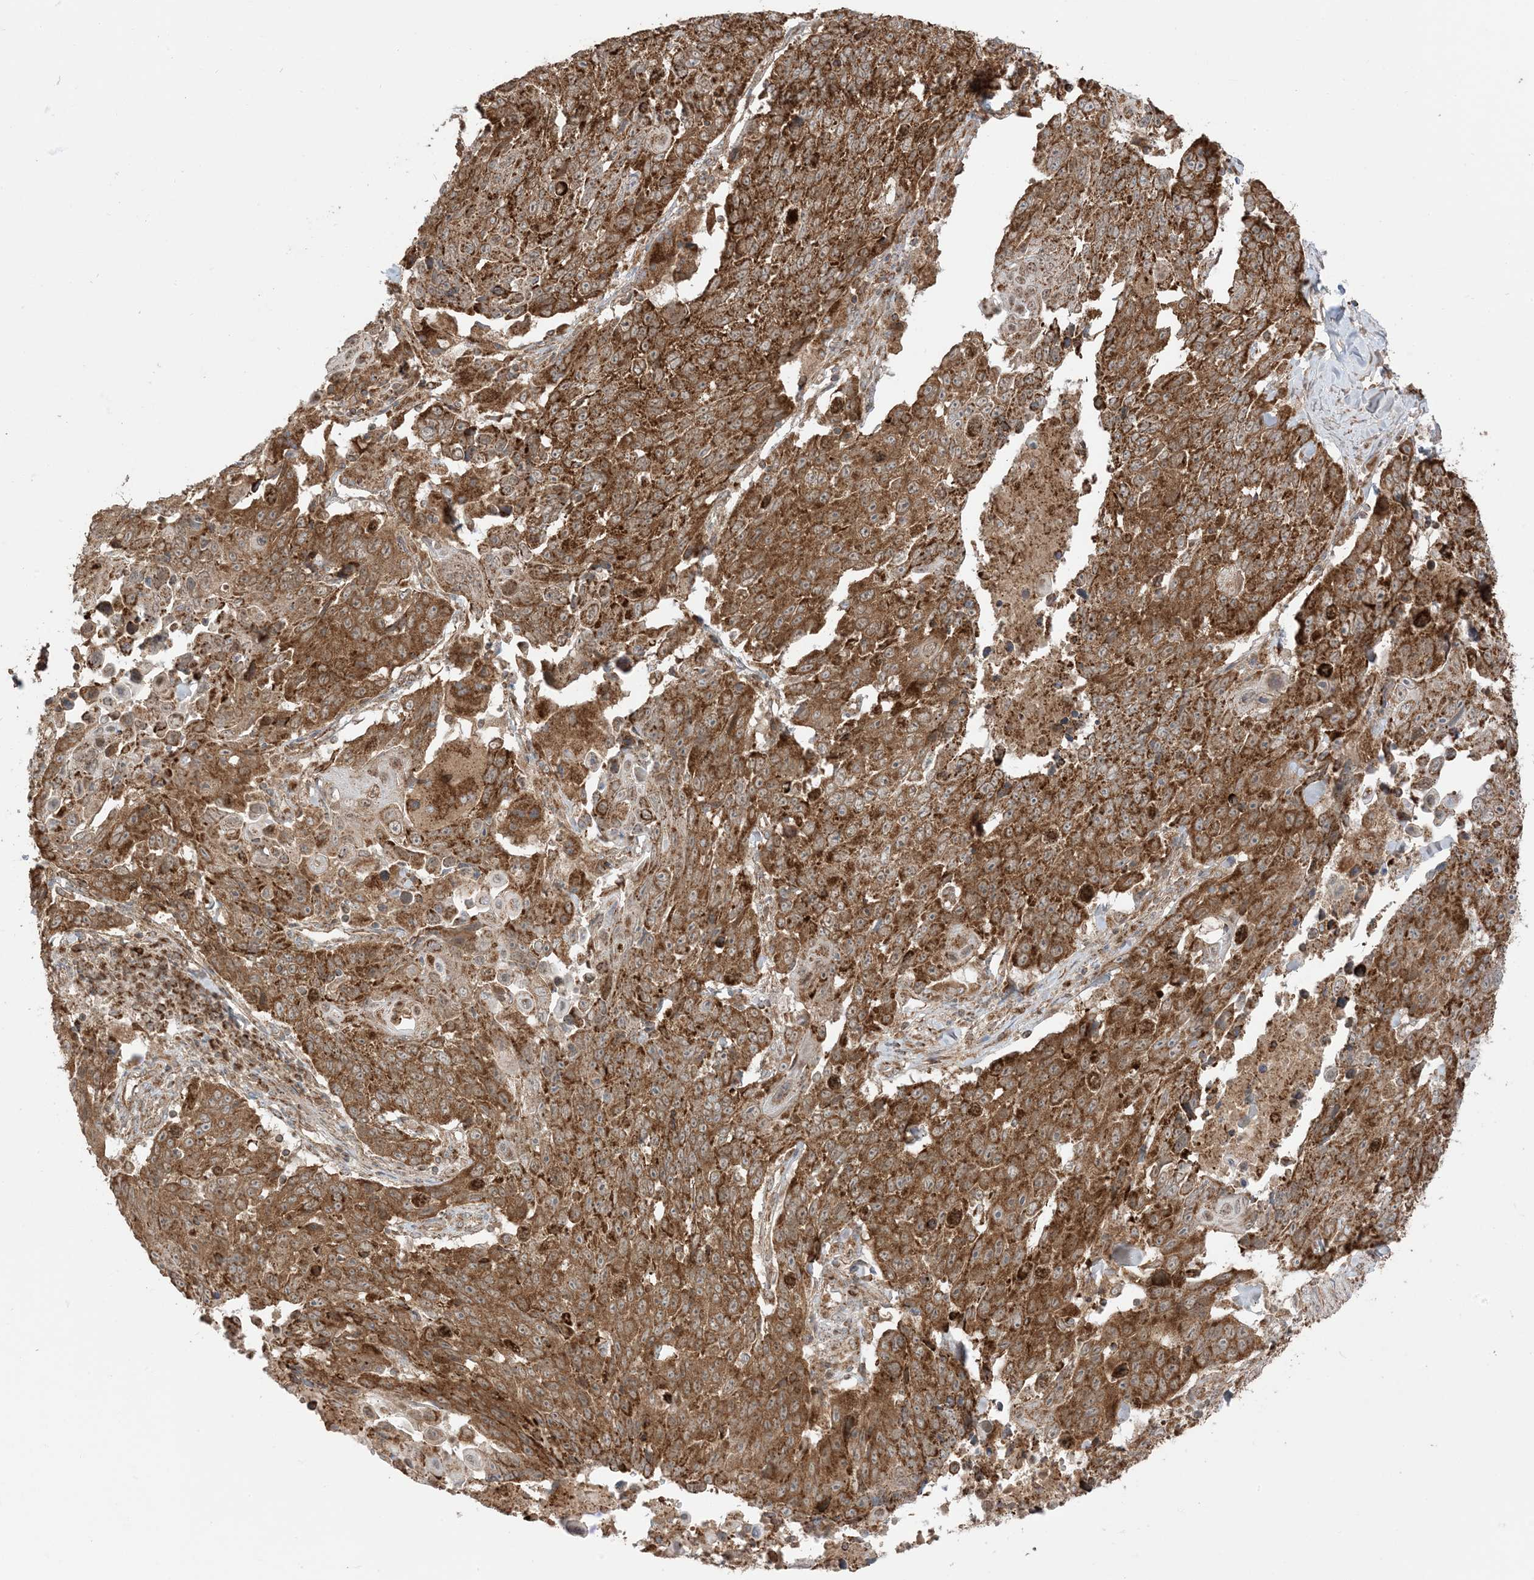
{"staining": {"intensity": "strong", "quantity": ">75%", "location": "cytoplasmic/membranous"}, "tissue": "lung cancer", "cell_type": "Tumor cells", "image_type": "cancer", "snomed": [{"axis": "morphology", "description": "Squamous cell carcinoma, NOS"}, {"axis": "topography", "description": "Lung"}], "caption": "Protein staining of lung cancer (squamous cell carcinoma) tissue shows strong cytoplasmic/membranous positivity in about >75% of tumor cells.", "gene": "N4BP3", "patient": {"sex": "male", "age": 66}}